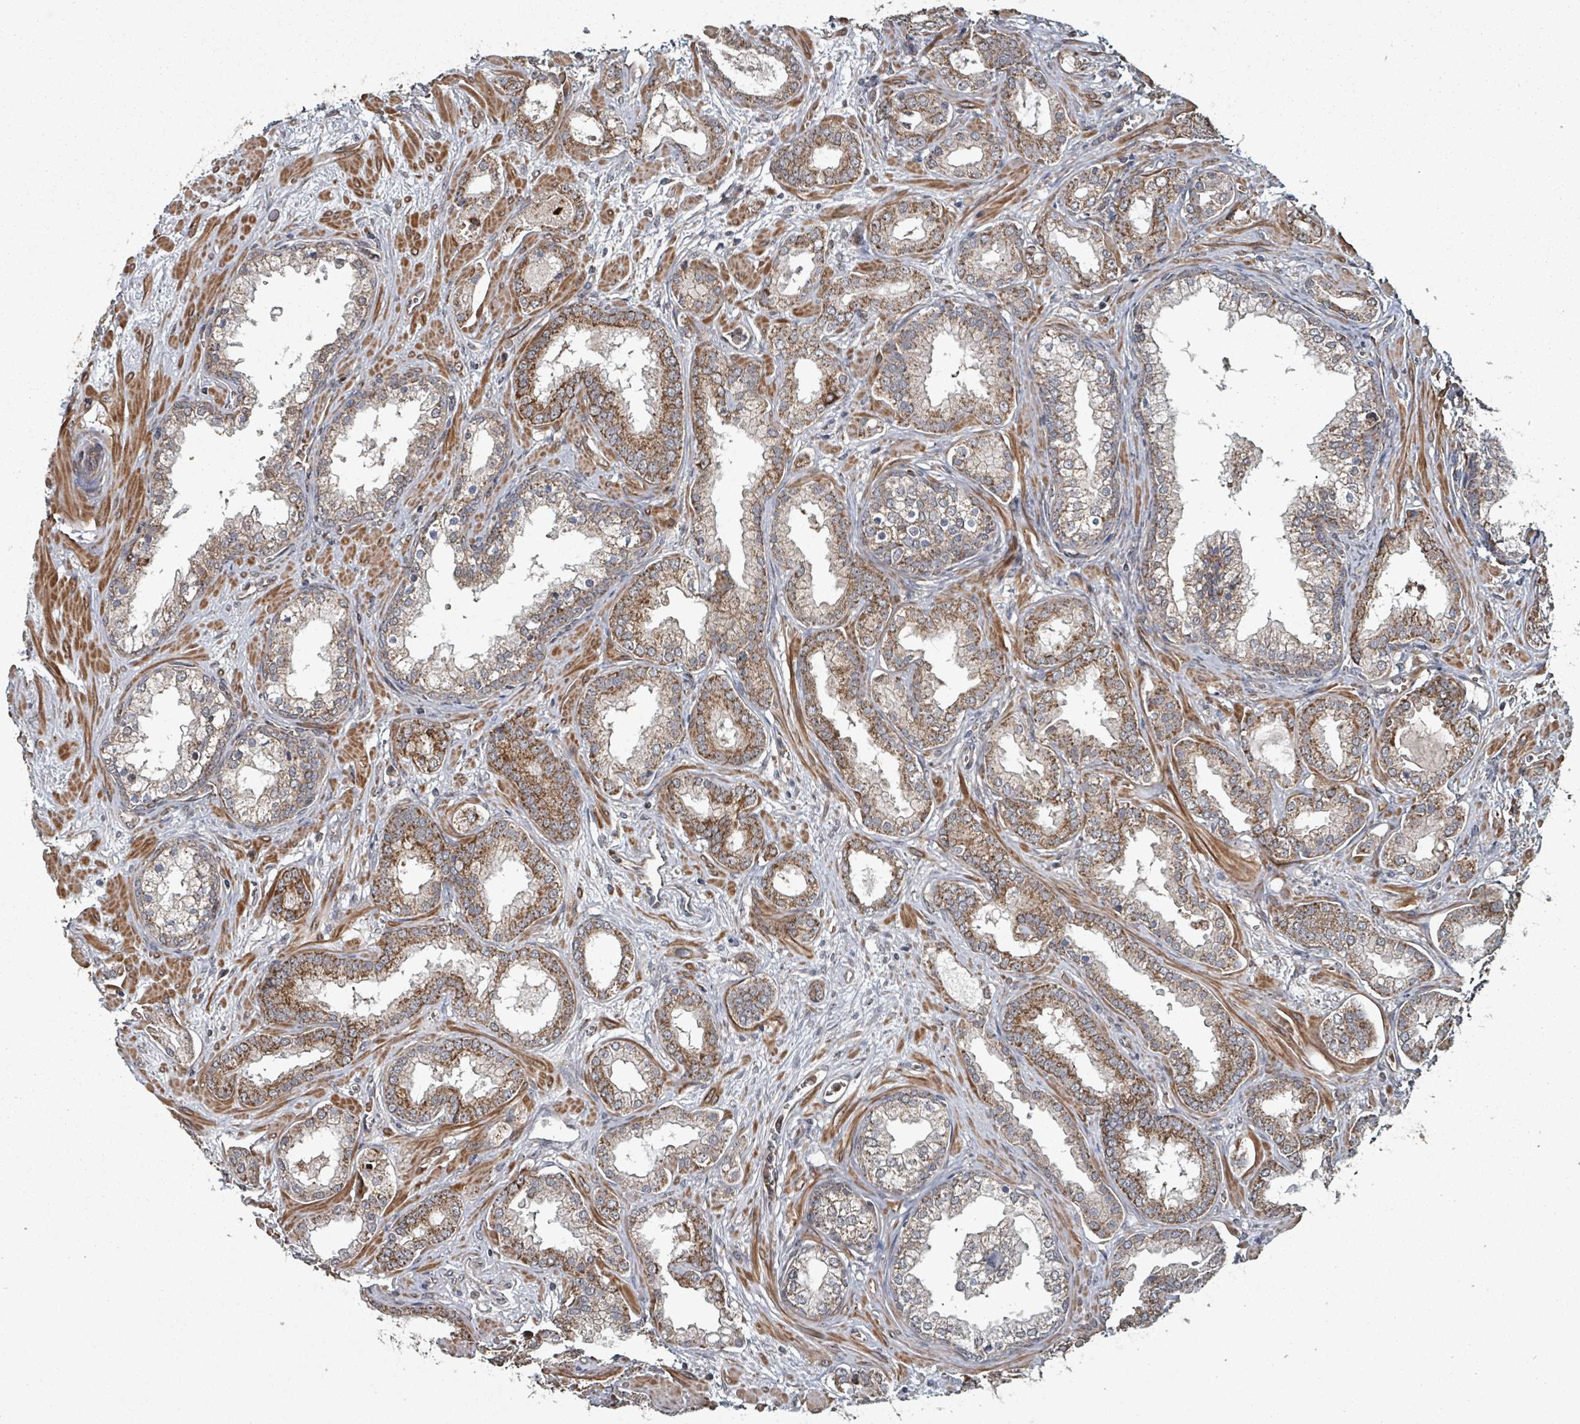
{"staining": {"intensity": "moderate", "quantity": ">75%", "location": "cytoplasmic/membranous"}, "tissue": "prostate cancer", "cell_type": "Tumor cells", "image_type": "cancer", "snomed": [{"axis": "morphology", "description": "Adenocarcinoma, High grade"}, {"axis": "topography", "description": "Prostate"}], "caption": "About >75% of tumor cells in human prostate high-grade adenocarcinoma show moderate cytoplasmic/membranous protein expression as visualized by brown immunohistochemical staining.", "gene": "MRPL4", "patient": {"sex": "male", "age": 64}}